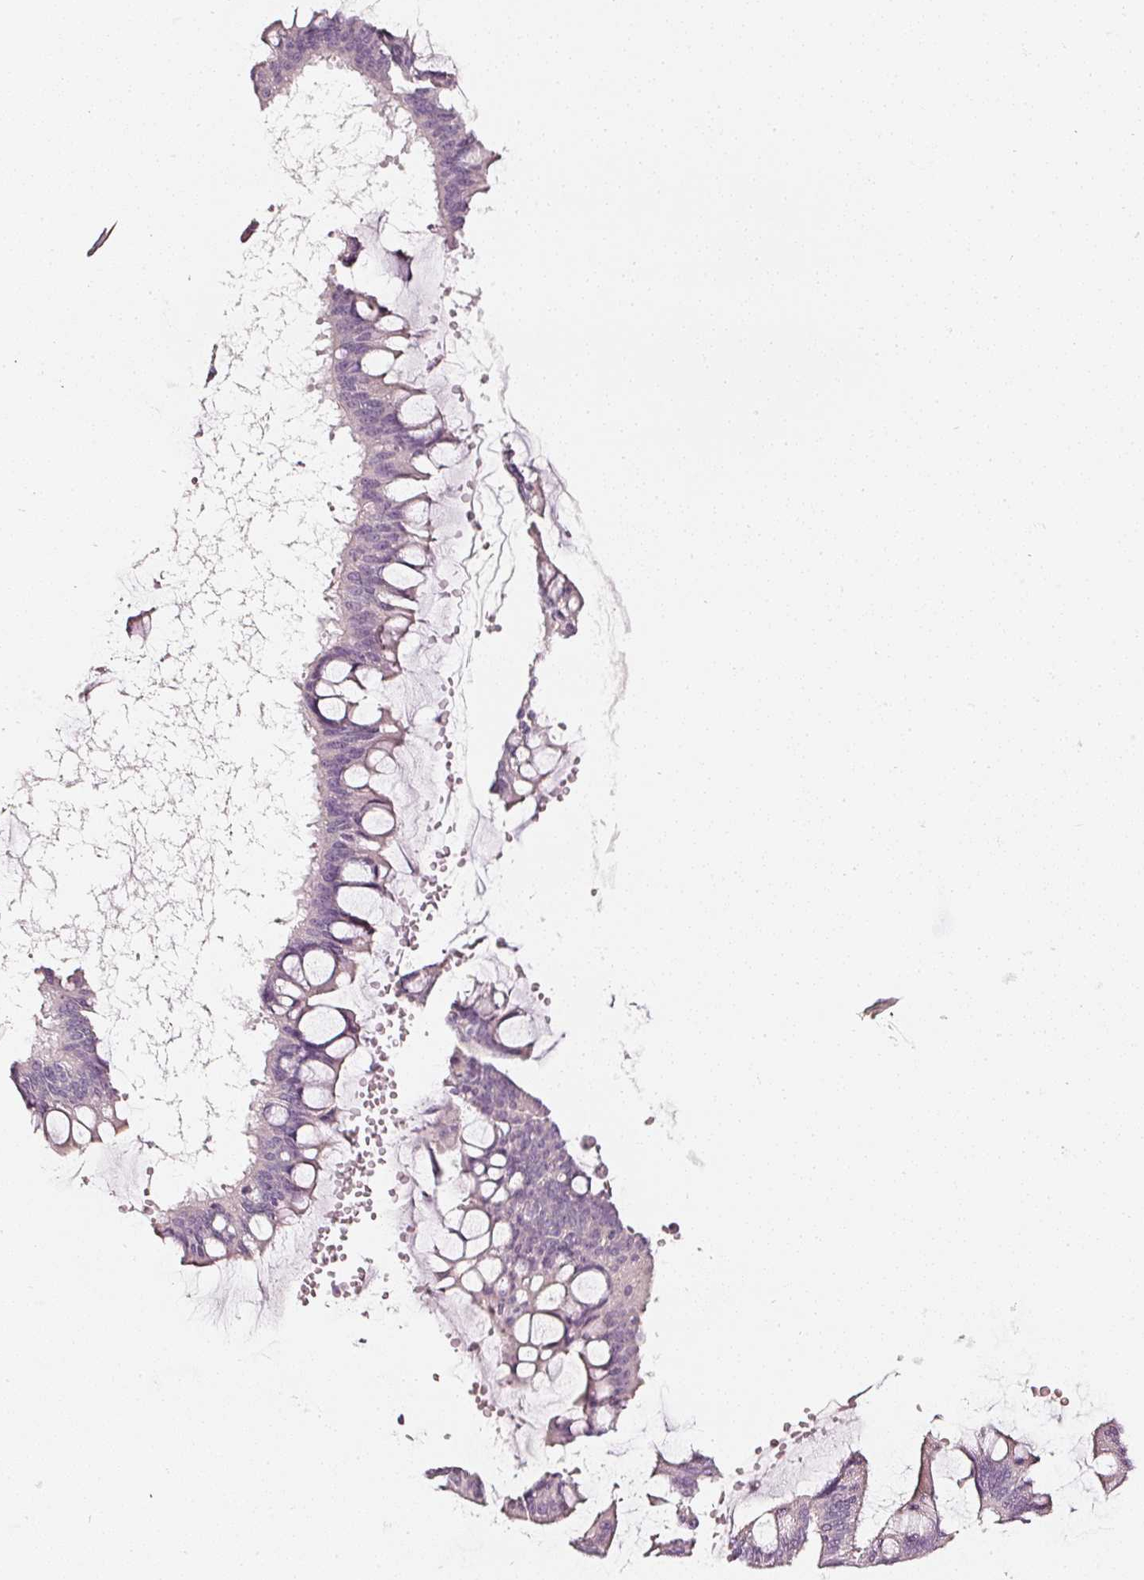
{"staining": {"intensity": "negative", "quantity": "none", "location": "none"}, "tissue": "ovarian cancer", "cell_type": "Tumor cells", "image_type": "cancer", "snomed": [{"axis": "morphology", "description": "Cystadenocarcinoma, mucinous, NOS"}, {"axis": "topography", "description": "Ovary"}], "caption": "Protein analysis of ovarian cancer (mucinous cystadenocarcinoma) shows no significant expression in tumor cells.", "gene": "CNP", "patient": {"sex": "female", "age": 73}}